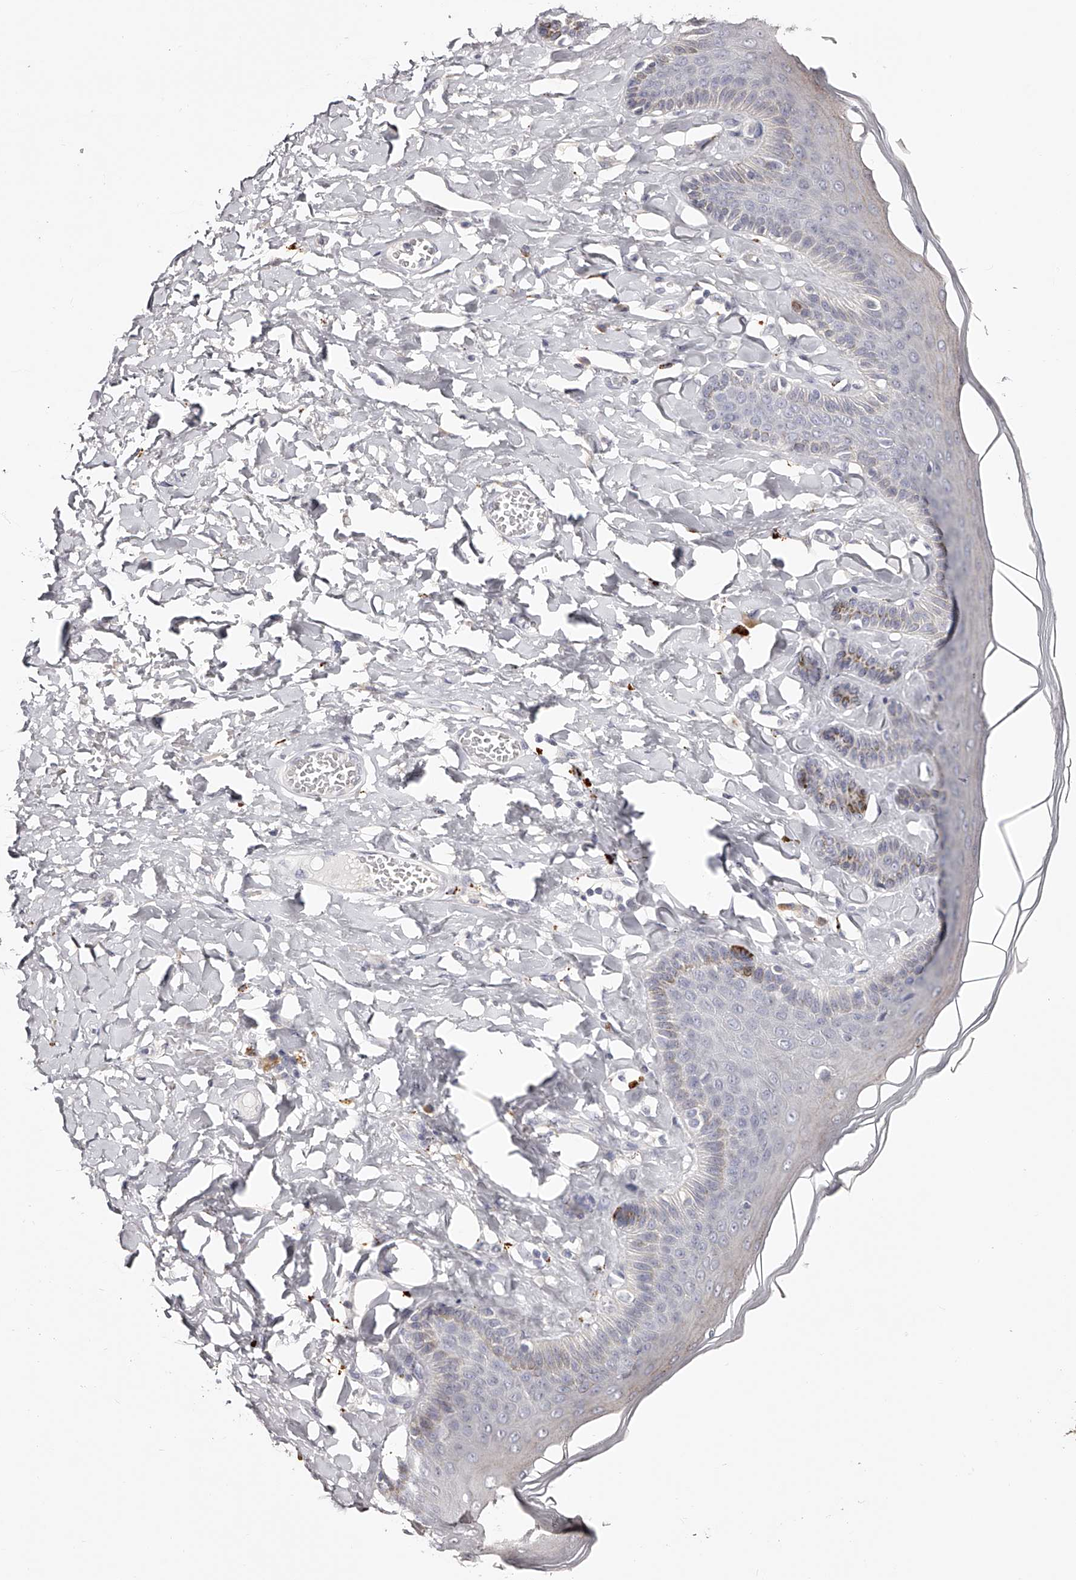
{"staining": {"intensity": "weak", "quantity": "<25%", "location": "cytoplasmic/membranous"}, "tissue": "skin", "cell_type": "Epidermal cells", "image_type": "normal", "snomed": [{"axis": "morphology", "description": "Normal tissue, NOS"}, {"axis": "topography", "description": "Anal"}], "caption": "There is no significant expression in epidermal cells of skin. The staining is performed using DAB brown chromogen with nuclei counter-stained in using hematoxylin.", "gene": "SLC35D3", "patient": {"sex": "male", "age": 69}}